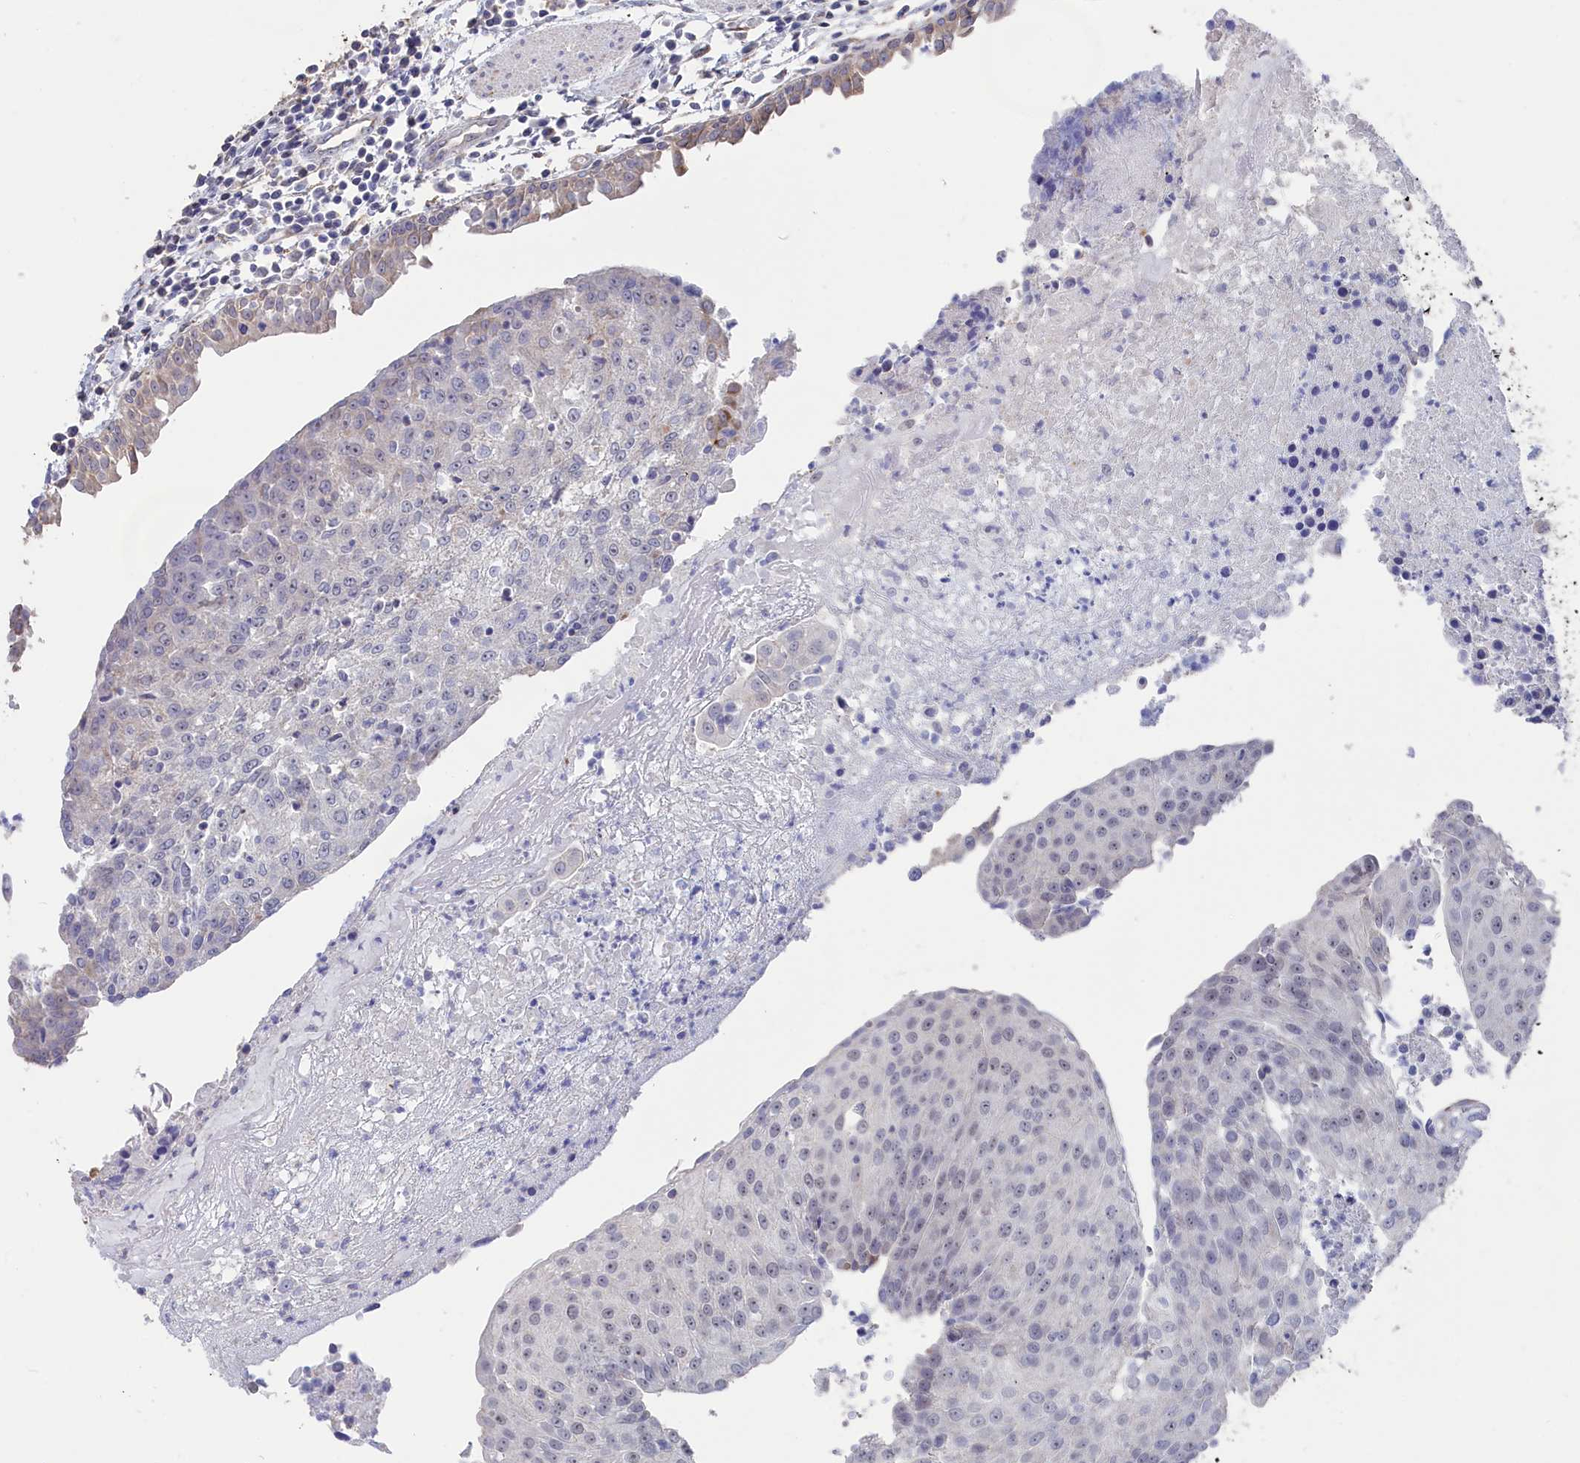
{"staining": {"intensity": "weak", "quantity": "<25%", "location": "nuclear"}, "tissue": "urothelial cancer", "cell_type": "Tumor cells", "image_type": "cancer", "snomed": [{"axis": "morphology", "description": "Urothelial carcinoma, High grade"}, {"axis": "topography", "description": "Urinary bladder"}], "caption": "IHC of urothelial carcinoma (high-grade) displays no expression in tumor cells. (DAB (3,3'-diaminobenzidine) immunohistochemistry visualized using brightfield microscopy, high magnification).", "gene": "SEMG2", "patient": {"sex": "female", "age": 85}}